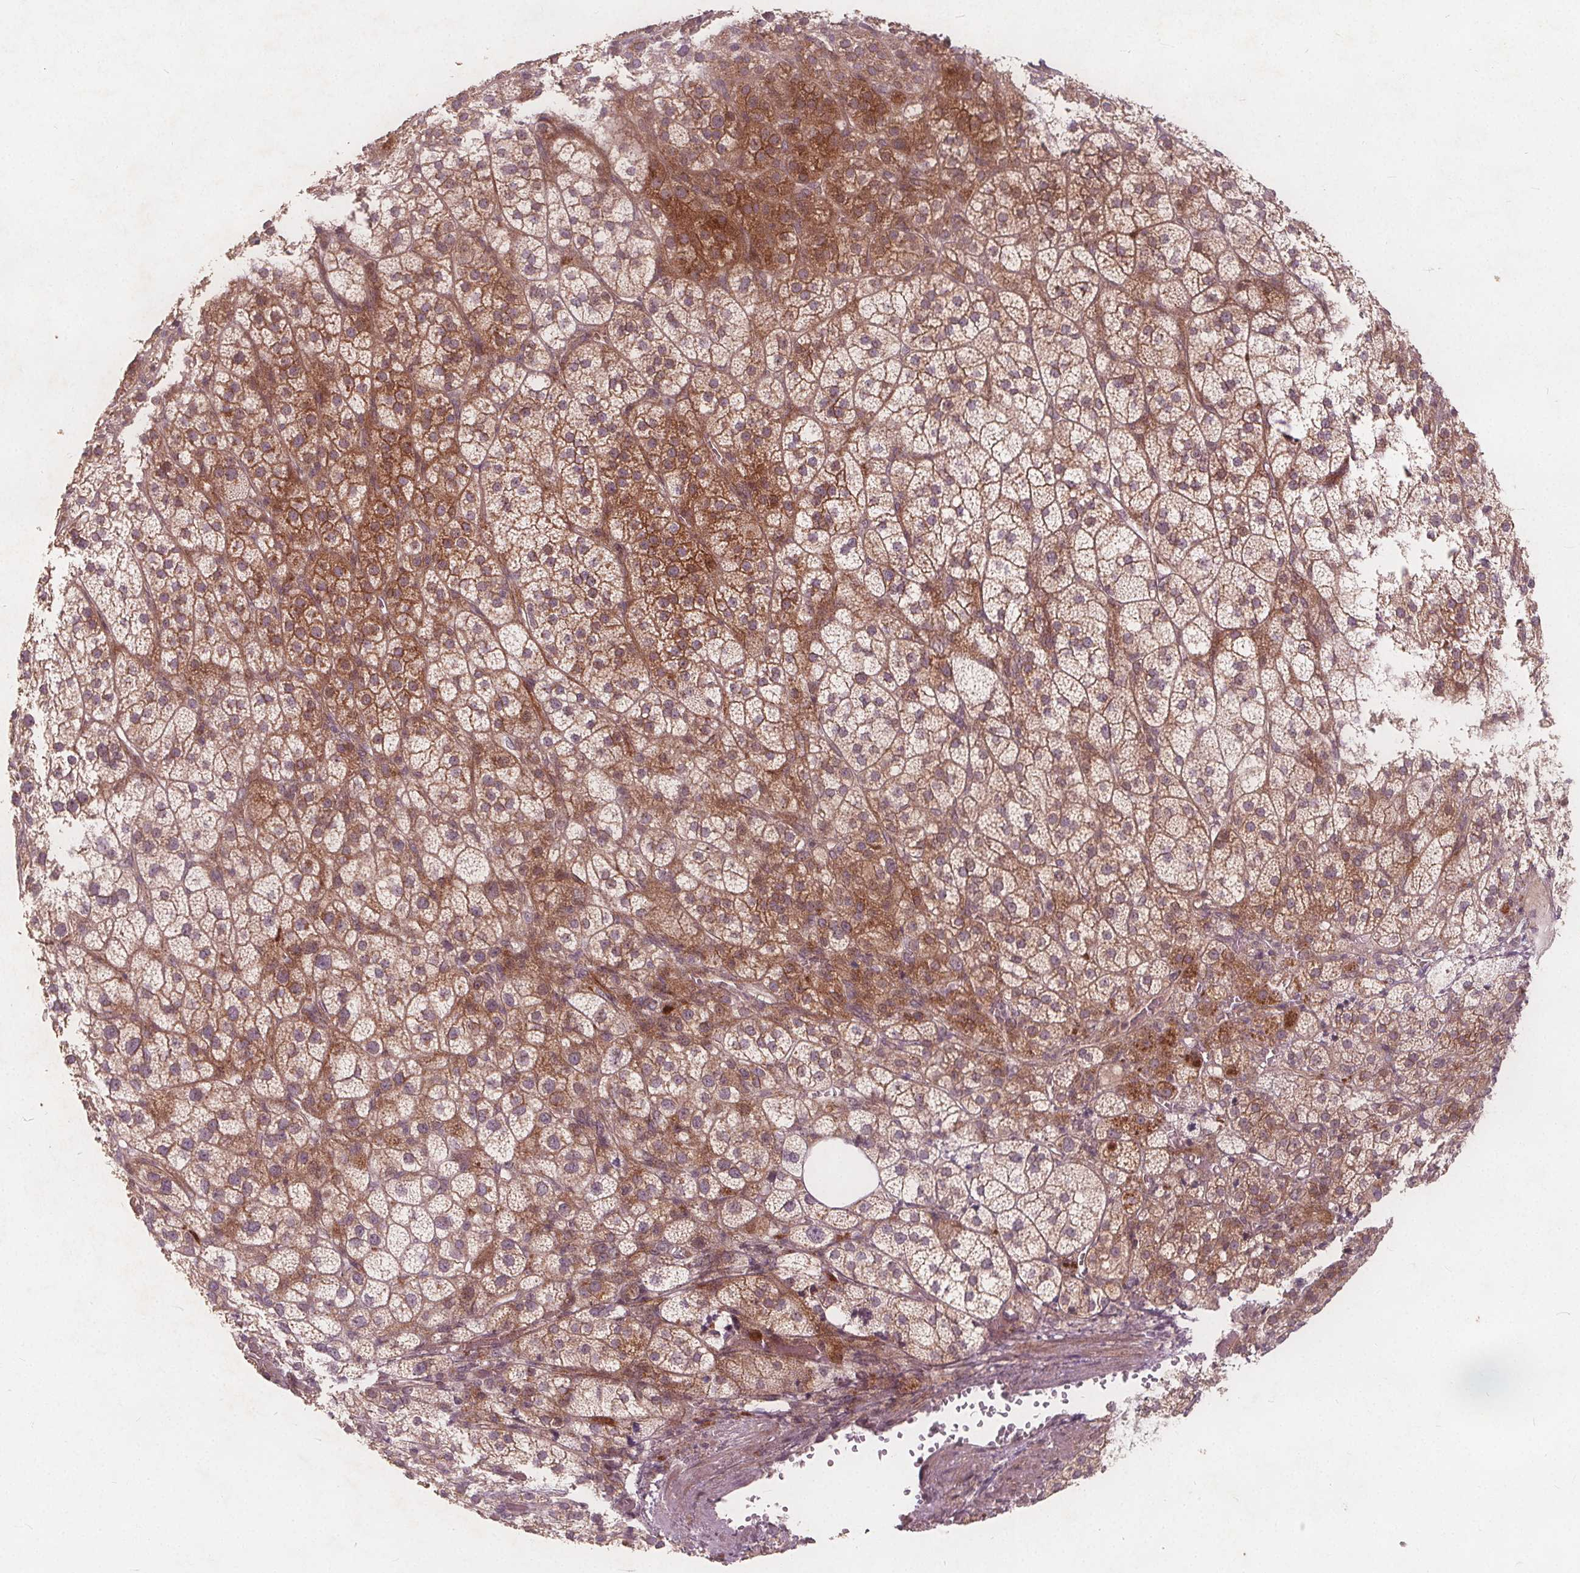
{"staining": {"intensity": "moderate", "quantity": "25%-75%", "location": "cytoplasmic/membranous"}, "tissue": "adrenal gland", "cell_type": "Glandular cells", "image_type": "normal", "snomed": [{"axis": "morphology", "description": "Normal tissue, NOS"}, {"axis": "topography", "description": "Adrenal gland"}], "caption": "Adrenal gland stained with DAB (3,3'-diaminobenzidine) IHC exhibits medium levels of moderate cytoplasmic/membranous positivity in about 25%-75% of glandular cells. The staining was performed using DAB, with brown indicating positive protein expression. Nuclei are stained blue with hematoxylin.", "gene": "PTPRT", "patient": {"sex": "female", "age": 60}}